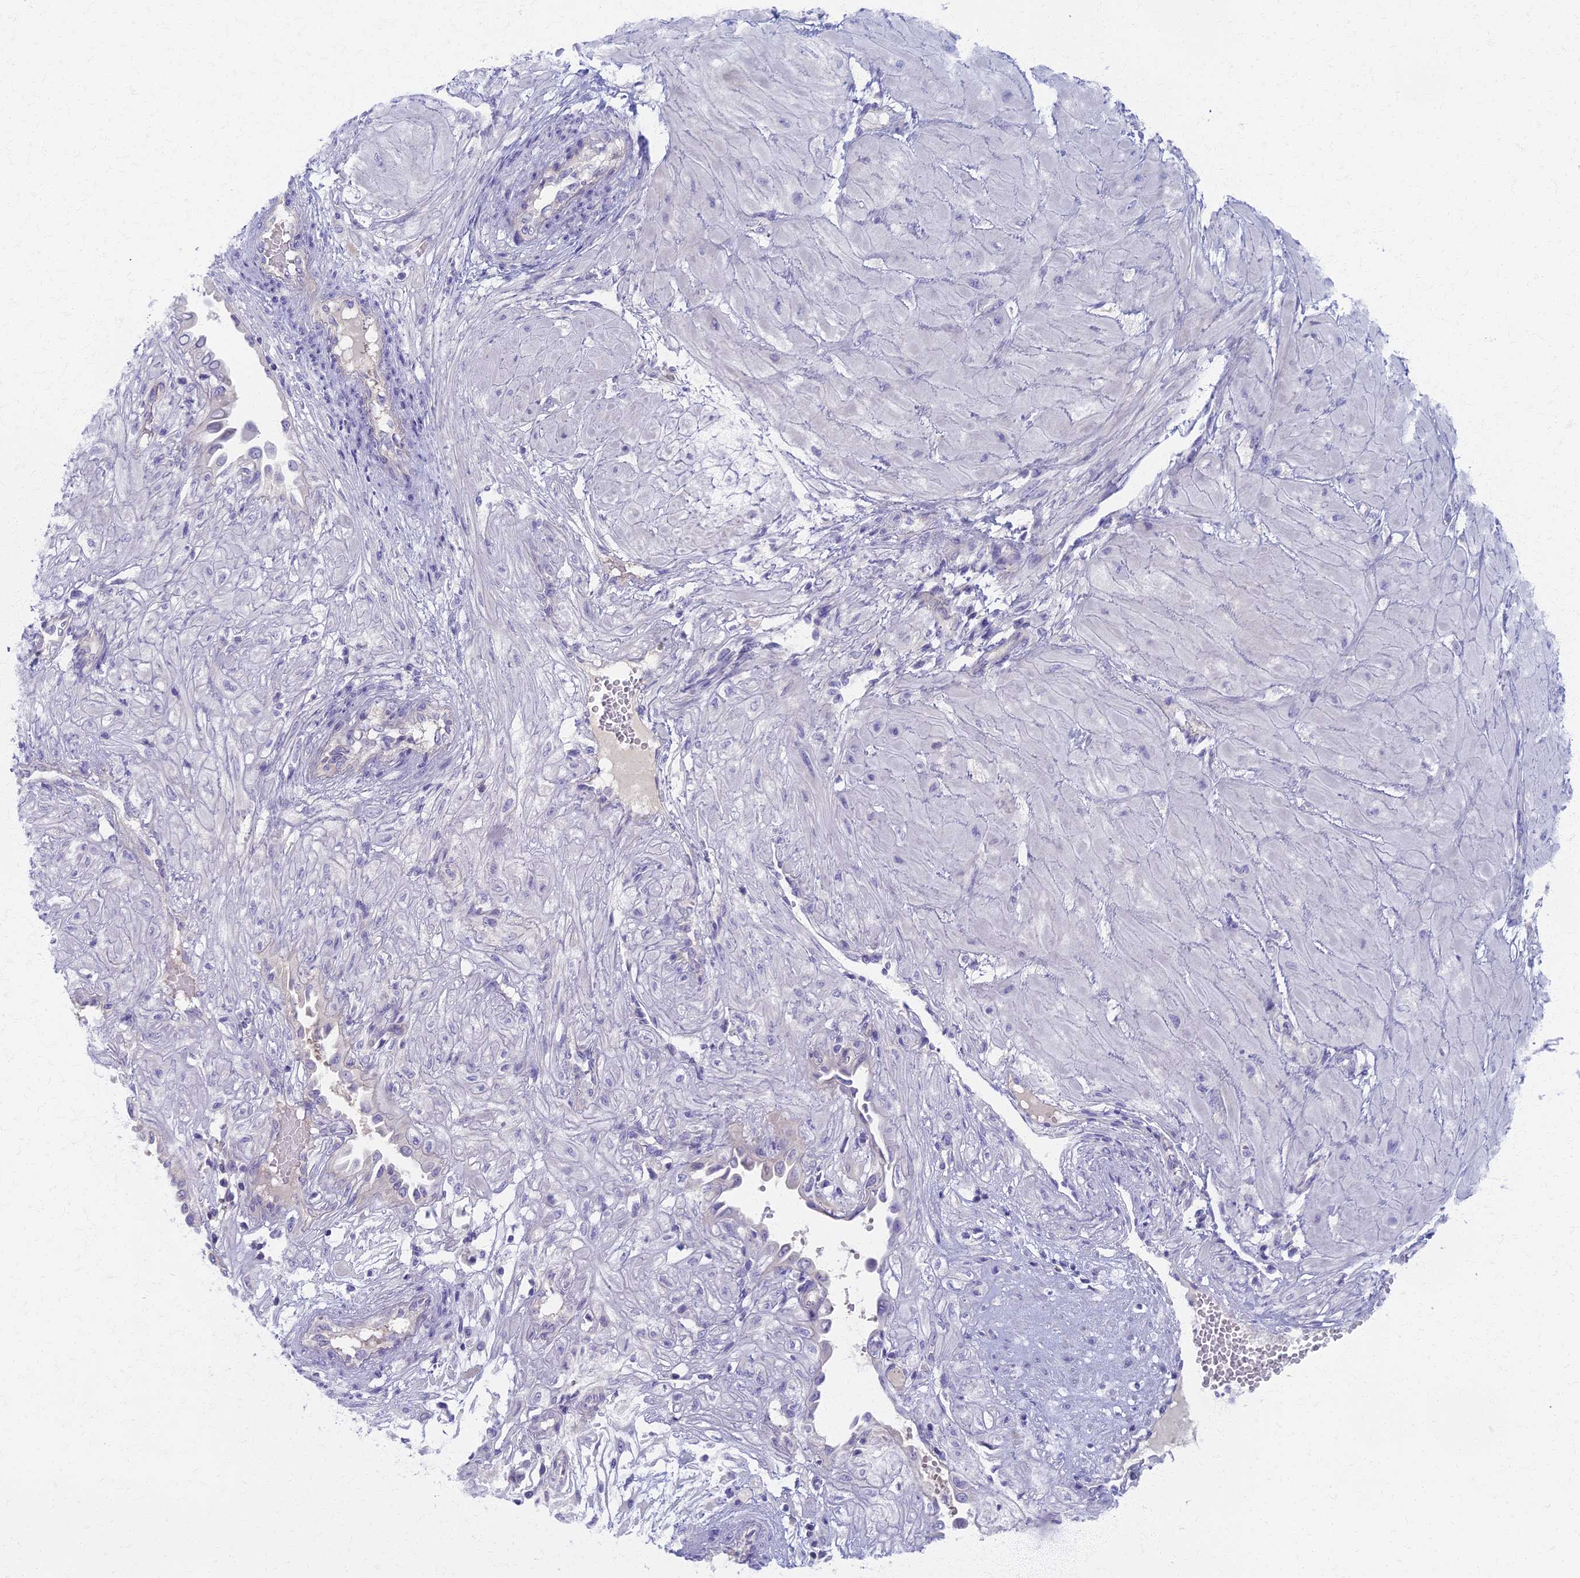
{"staining": {"intensity": "negative", "quantity": "none", "location": "none"}, "tissue": "cervical cancer", "cell_type": "Tumor cells", "image_type": "cancer", "snomed": [{"axis": "morphology", "description": "Squamous cell carcinoma, NOS"}, {"axis": "topography", "description": "Cervix"}], "caption": "Cervical cancer was stained to show a protein in brown. There is no significant expression in tumor cells.", "gene": "AP4E1", "patient": {"sex": "female", "age": 36}}